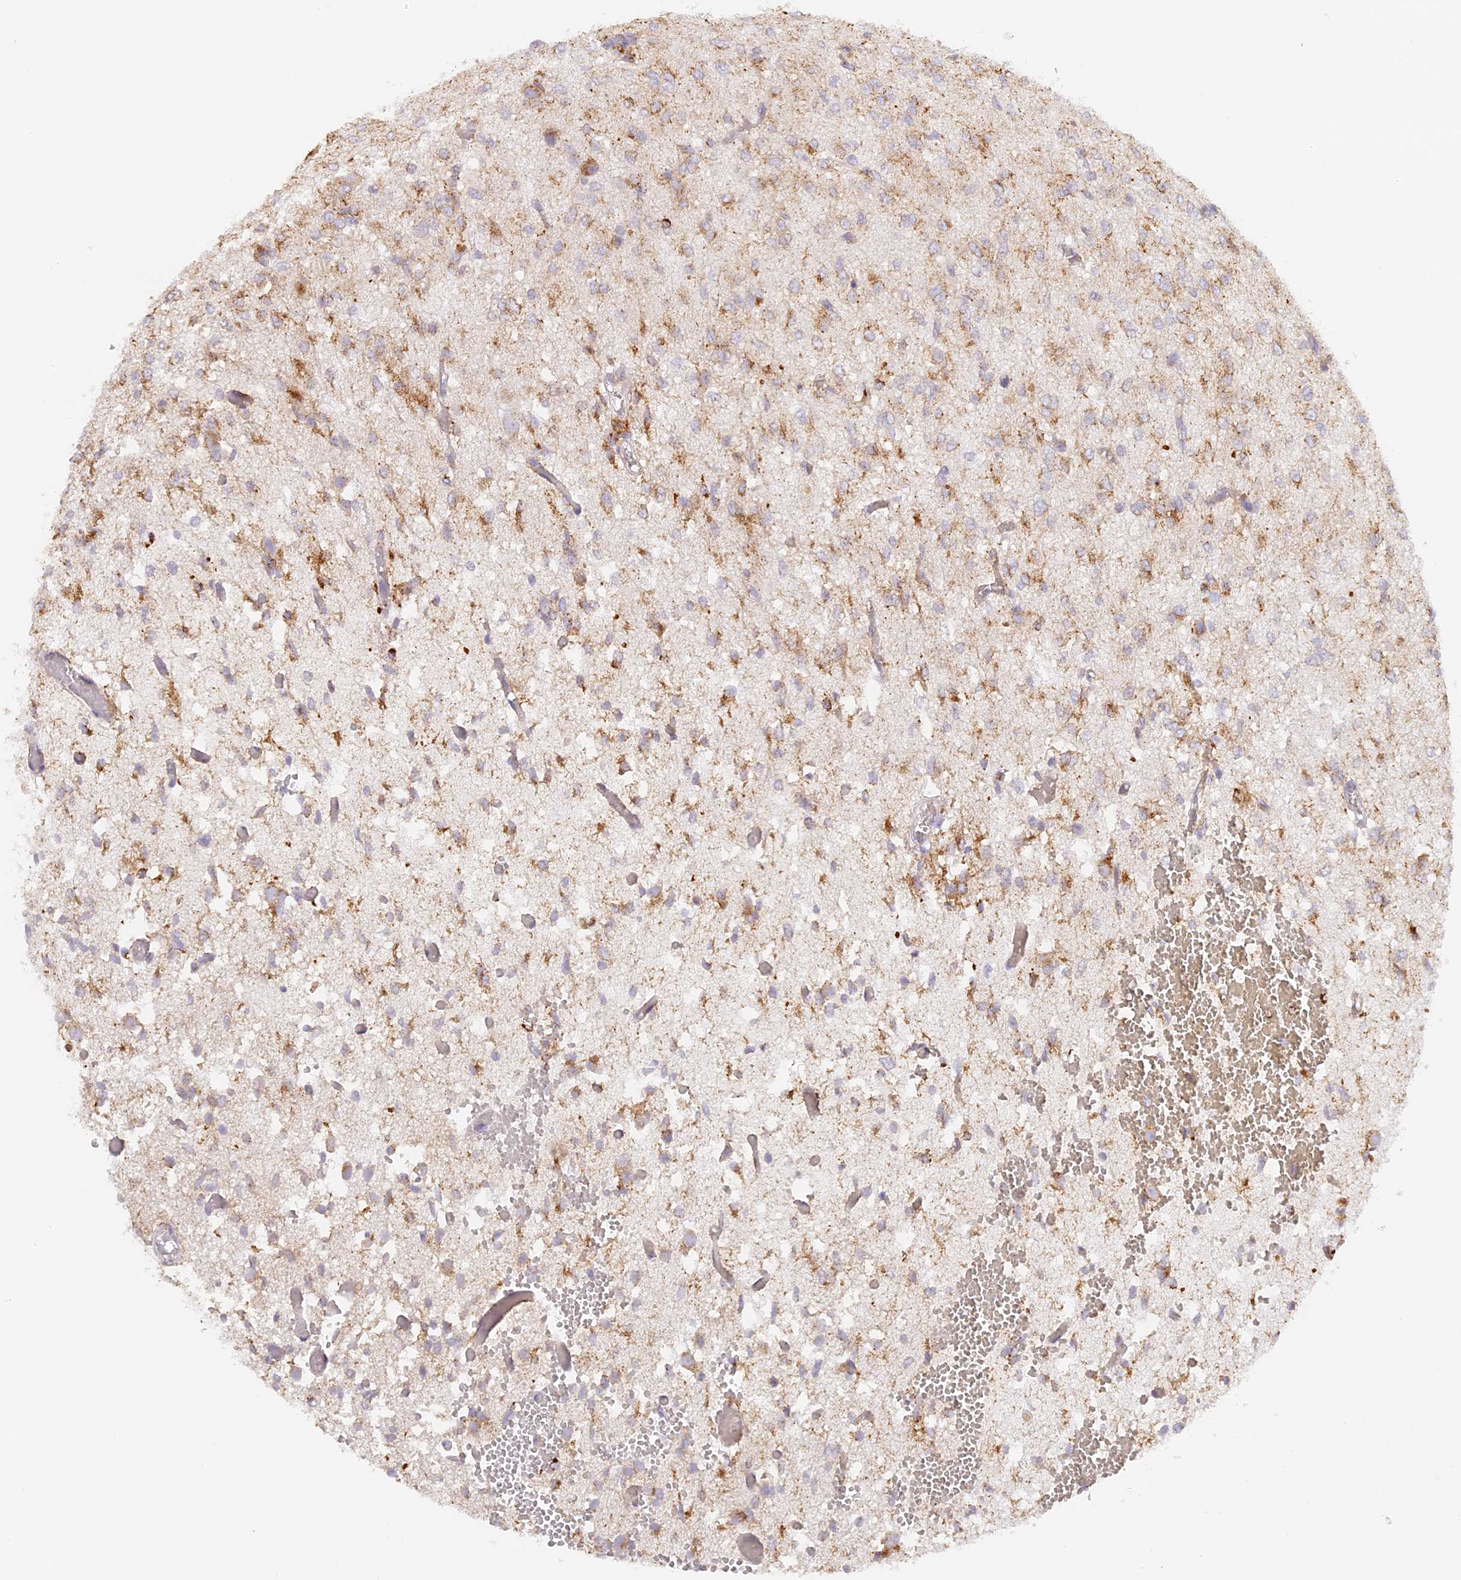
{"staining": {"intensity": "moderate", "quantity": "<25%", "location": "cytoplasmic/membranous"}, "tissue": "glioma", "cell_type": "Tumor cells", "image_type": "cancer", "snomed": [{"axis": "morphology", "description": "Glioma, malignant, High grade"}, {"axis": "topography", "description": "Brain"}], "caption": "High-power microscopy captured an immunohistochemistry histopathology image of glioma, revealing moderate cytoplasmic/membranous staining in about <25% of tumor cells.", "gene": "LAMP2", "patient": {"sex": "female", "age": 59}}